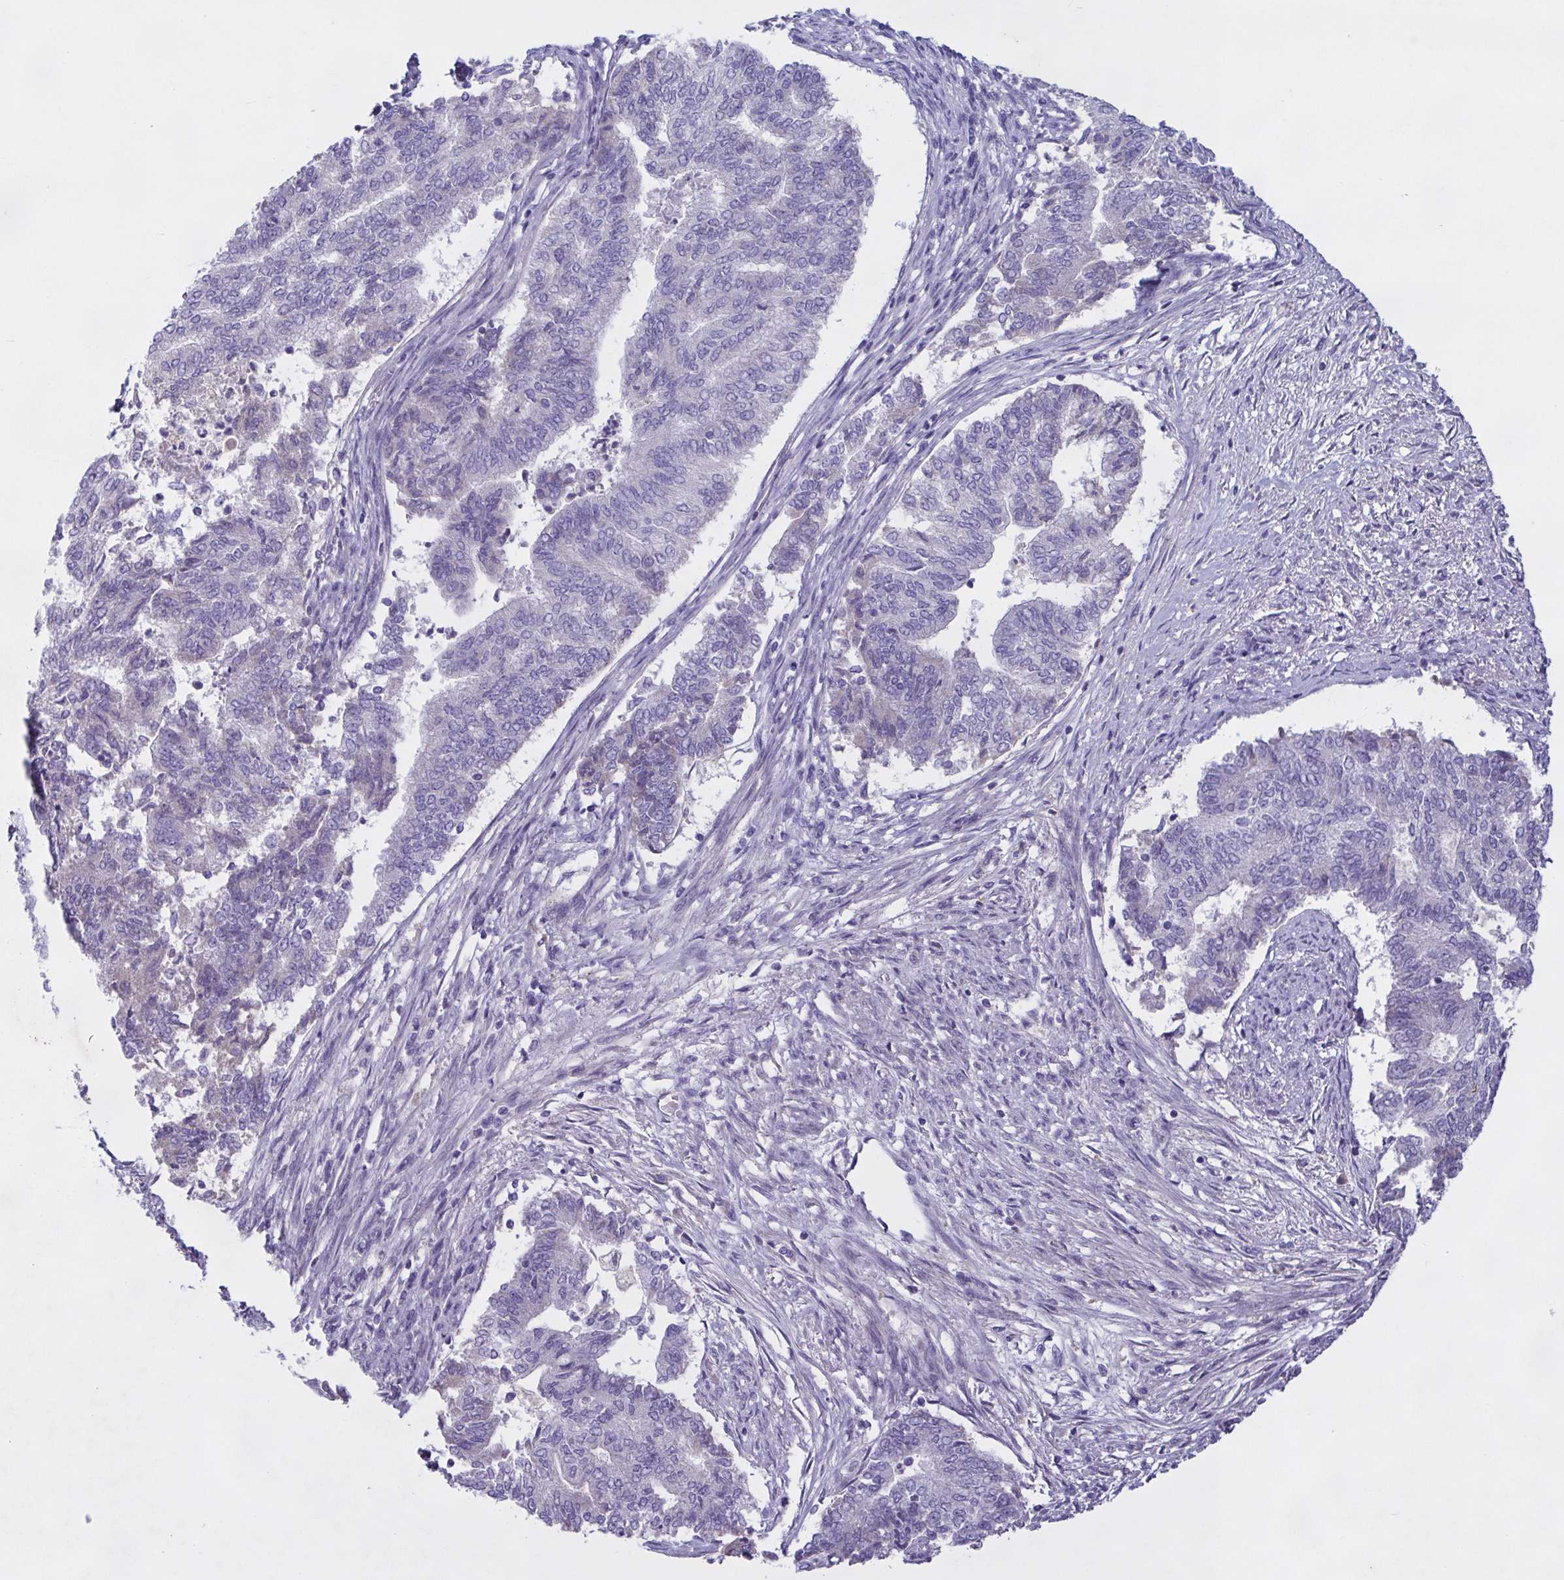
{"staining": {"intensity": "negative", "quantity": "none", "location": "none"}, "tissue": "endometrial cancer", "cell_type": "Tumor cells", "image_type": "cancer", "snomed": [{"axis": "morphology", "description": "Adenocarcinoma, NOS"}, {"axis": "topography", "description": "Endometrium"}], "caption": "Protein analysis of endometrial cancer (adenocarcinoma) displays no significant expression in tumor cells. Brightfield microscopy of IHC stained with DAB (brown) and hematoxylin (blue), captured at high magnification.", "gene": "F13B", "patient": {"sex": "female", "age": 65}}